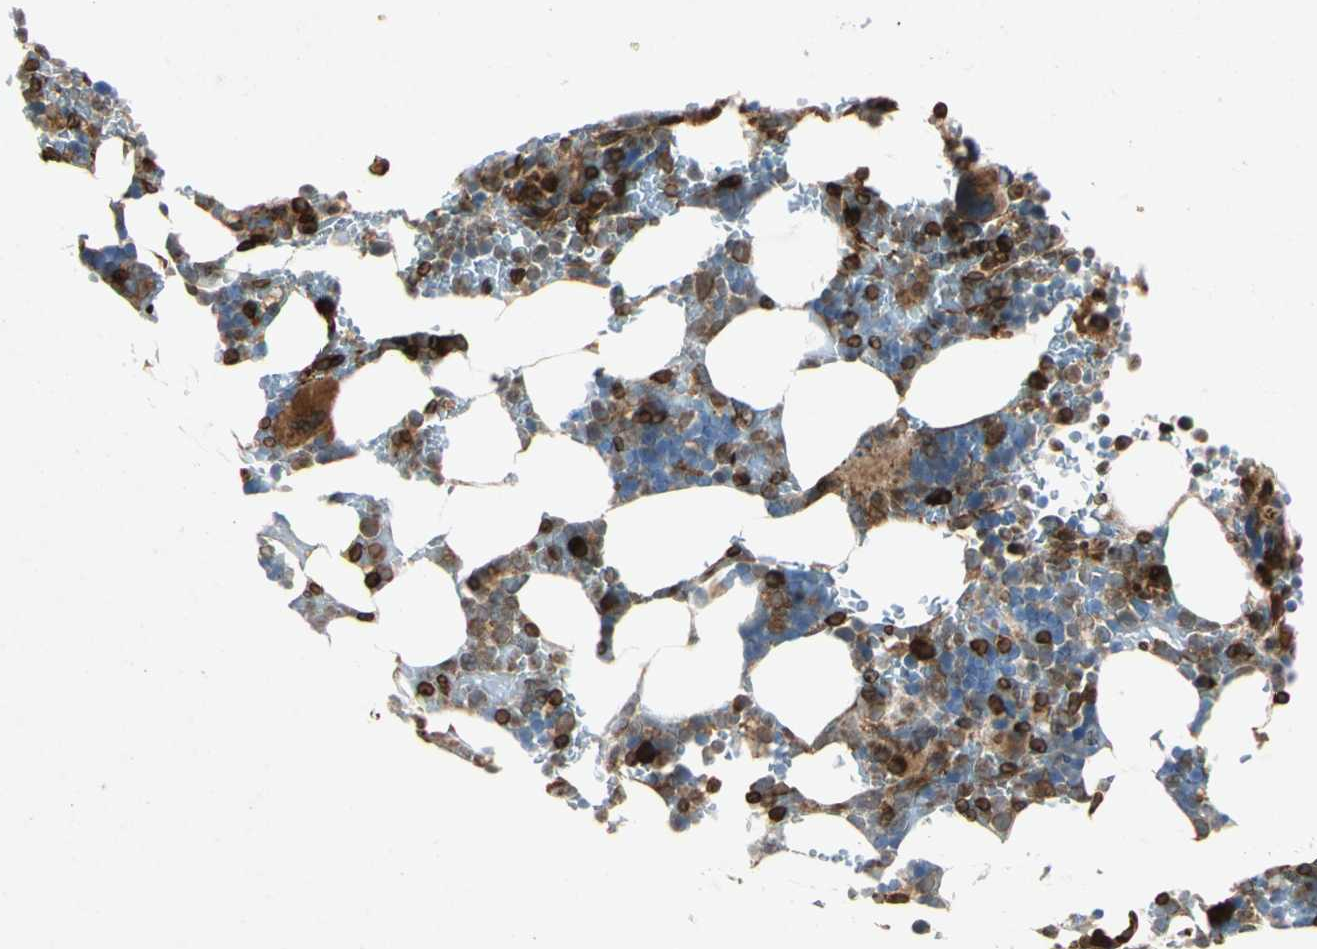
{"staining": {"intensity": "strong", "quantity": "25%-75%", "location": "cytoplasmic/membranous,nuclear"}, "tissue": "bone marrow", "cell_type": "Hematopoietic cells", "image_type": "normal", "snomed": [{"axis": "morphology", "description": "Normal tissue, NOS"}, {"axis": "topography", "description": "Bone marrow"}], "caption": "IHC (DAB (3,3'-diaminobenzidine)) staining of unremarkable bone marrow displays strong cytoplasmic/membranous,nuclear protein expression in approximately 25%-75% of hematopoietic cells.", "gene": "TAPBP", "patient": {"sex": "female", "age": 73}}